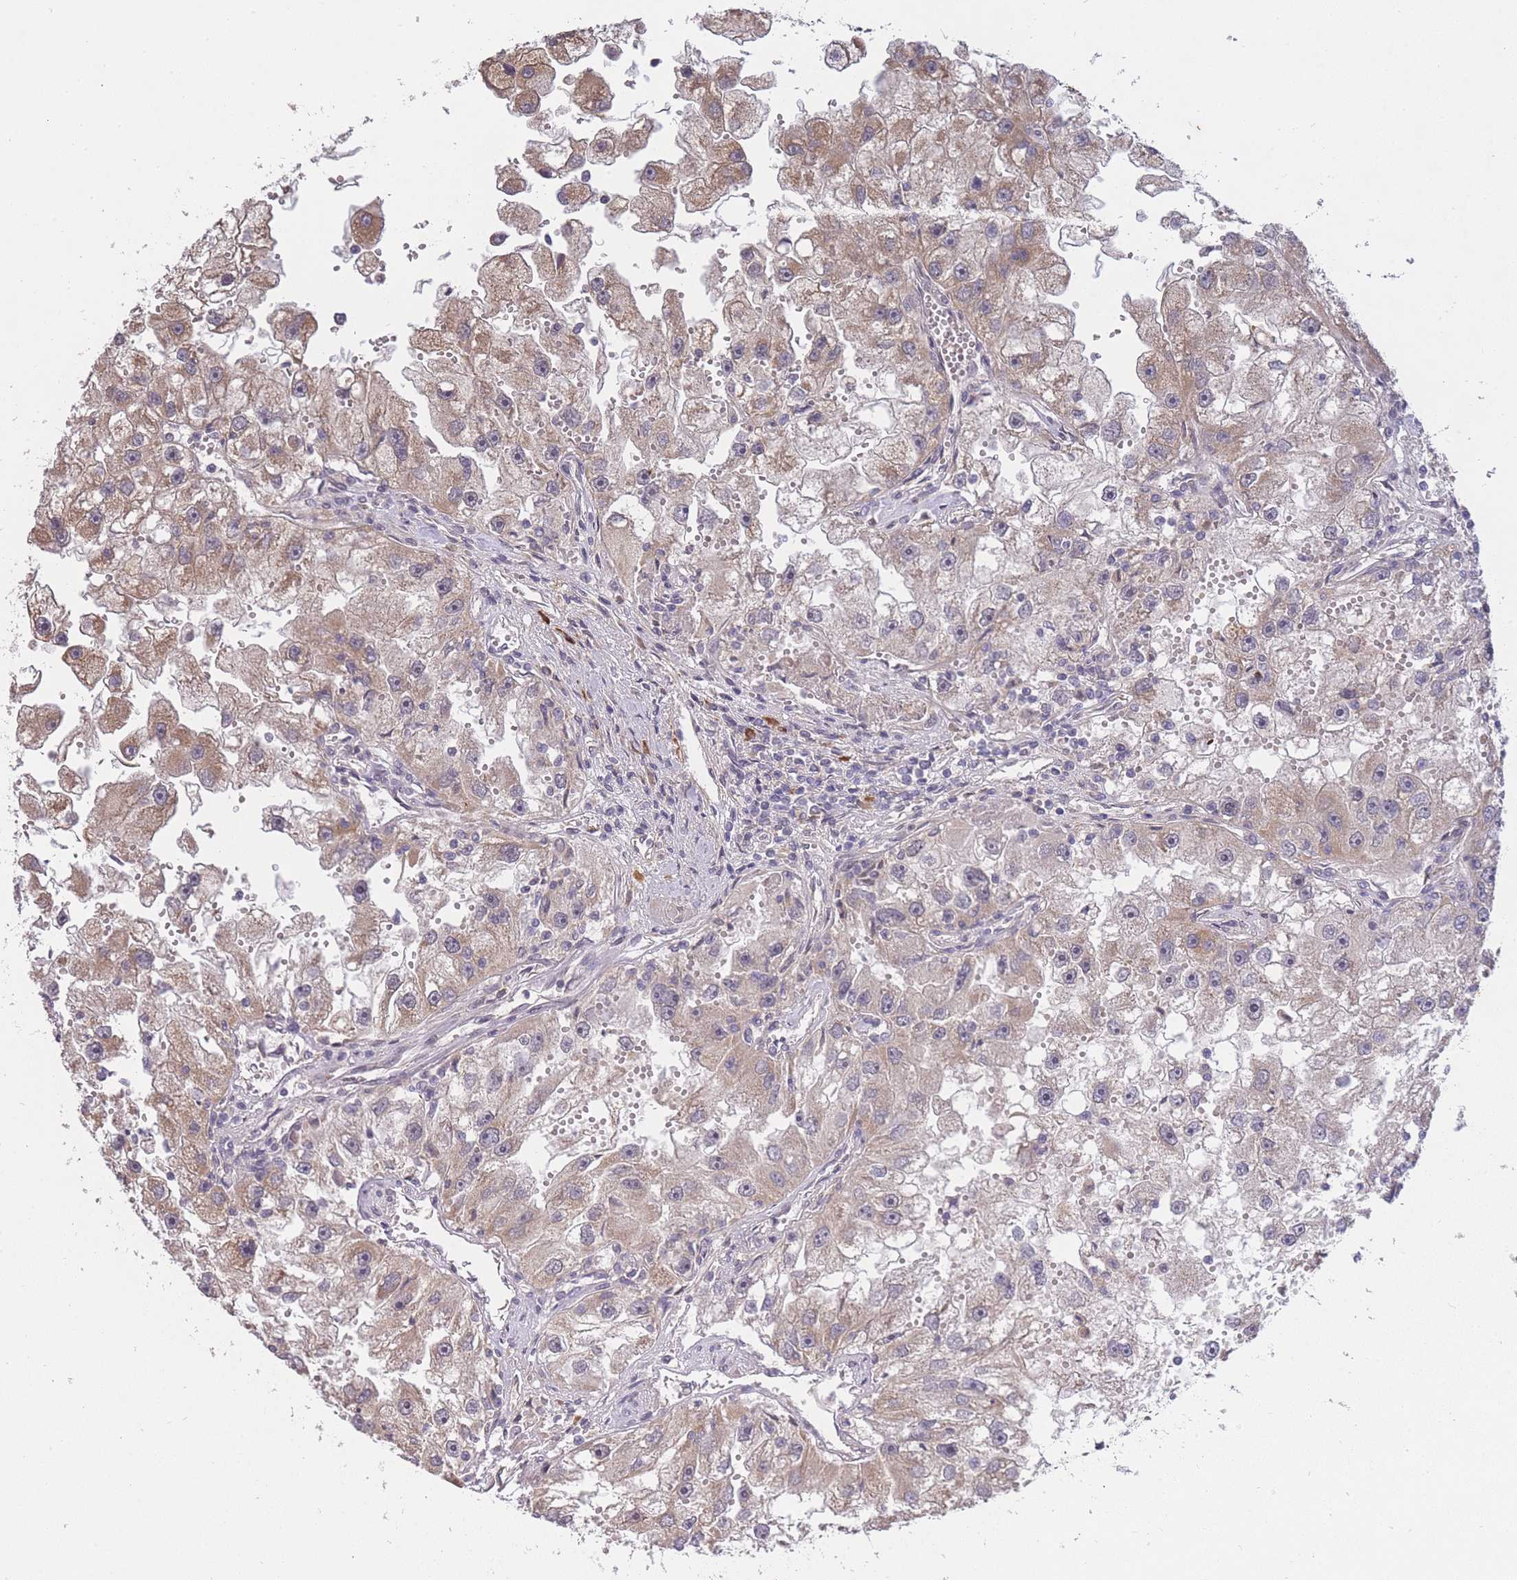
{"staining": {"intensity": "weak", "quantity": ">75%", "location": "cytoplasmic/membranous"}, "tissue": "renal cancer", "cell_type": "Tumor cells", "image_type": "cancer", "snomed": [{"axis": "morphology", "description": "Adenocarcinoma, NOS"}, {"axis": "topography", "description": "Kidney"}], "caption": "Immunohistochemistry (IHC) (DAB) staining of human adenocarcinoma (renal) displays weak cytoplasmic/membranous protein expression in approximately >75% of tumor cells.", "gene": "SMC6", "patient": {"sex": "male", "age": 63}}